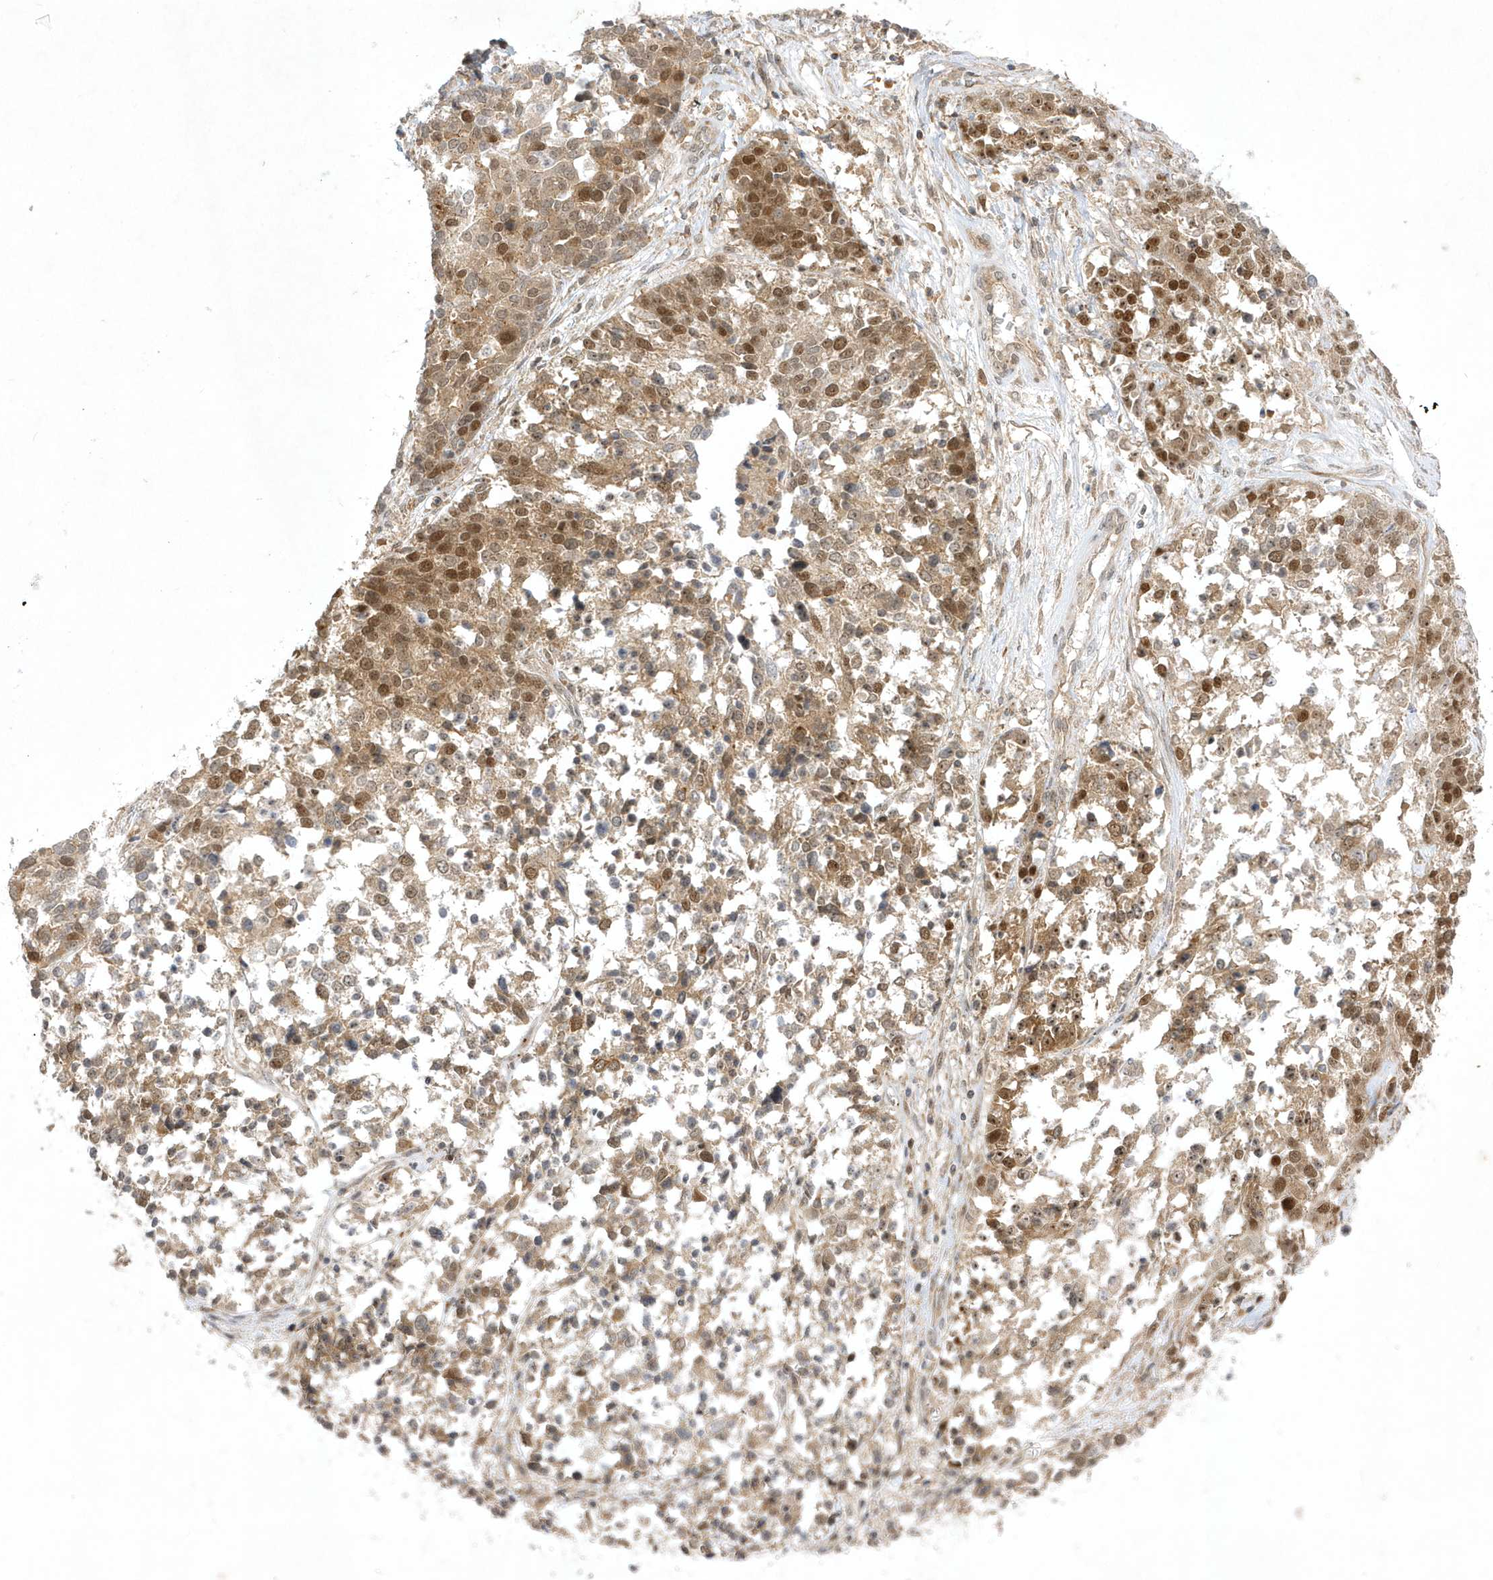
{"staining": {"intensity": "strong", "quantity": "25%-75%", "location": "cytoplasmic/membranous,nuclear"}, "tissue": "ovarian cancer", "cell_type": "Tumor cells", "image_type": "cancer", "snomed": [{"axis": "morphology", "description": "Cystadenocarcinoma, serous, NOS"}, {"axis": "topography", "description": "Ovary"}], "caption": "Immunohistochemical staining of ovarian cancer (serous cystadenocarcinoma) exhibits high levels of strong cytoplasmic/membranous and nuclear expression in approximately 25%-75% of tumor cells.", "gene": "NAF1", "patient": {"sex": "female", "age": 44}}